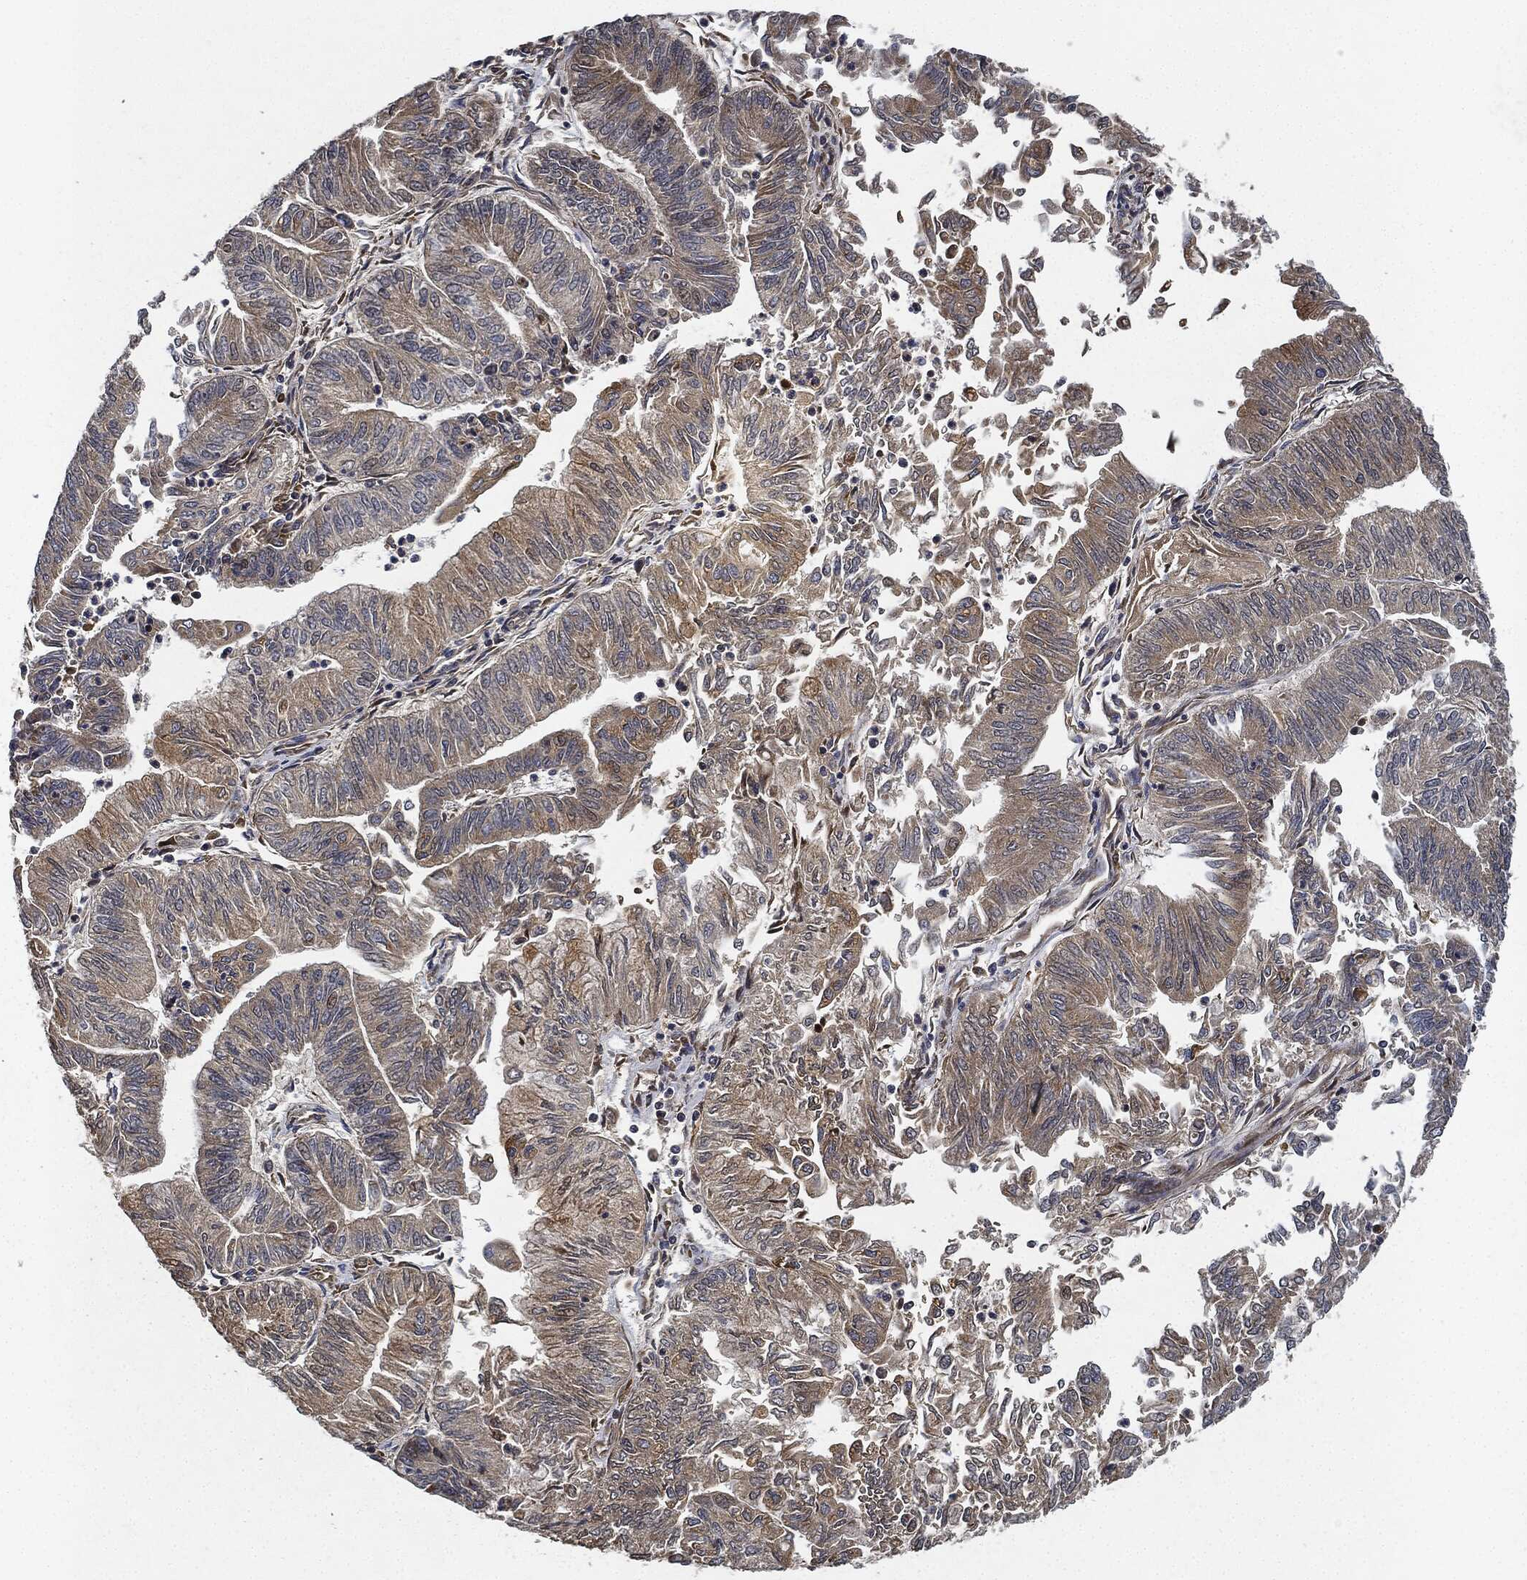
{"staining": {"intensity": "weak", "quantity": "25%-75%", "location": "cytoplasmic/membranous"}, "tissue": "endometrial cancer", "cell_type": "Tumor cells", "image_type": "cancer", "snomed": [{"axis": "morphology", "description": "Adenocarcinoma, NOS"}, {"axis": "topography", "description": "Endometrium"}], "caption": "A brown stain highlights weak cytoplasmic/membranous staining of a protein in endometrial cancer tumor cells.", "gene": "MLST8", "patient": {"sex": "female", "age": 59}}